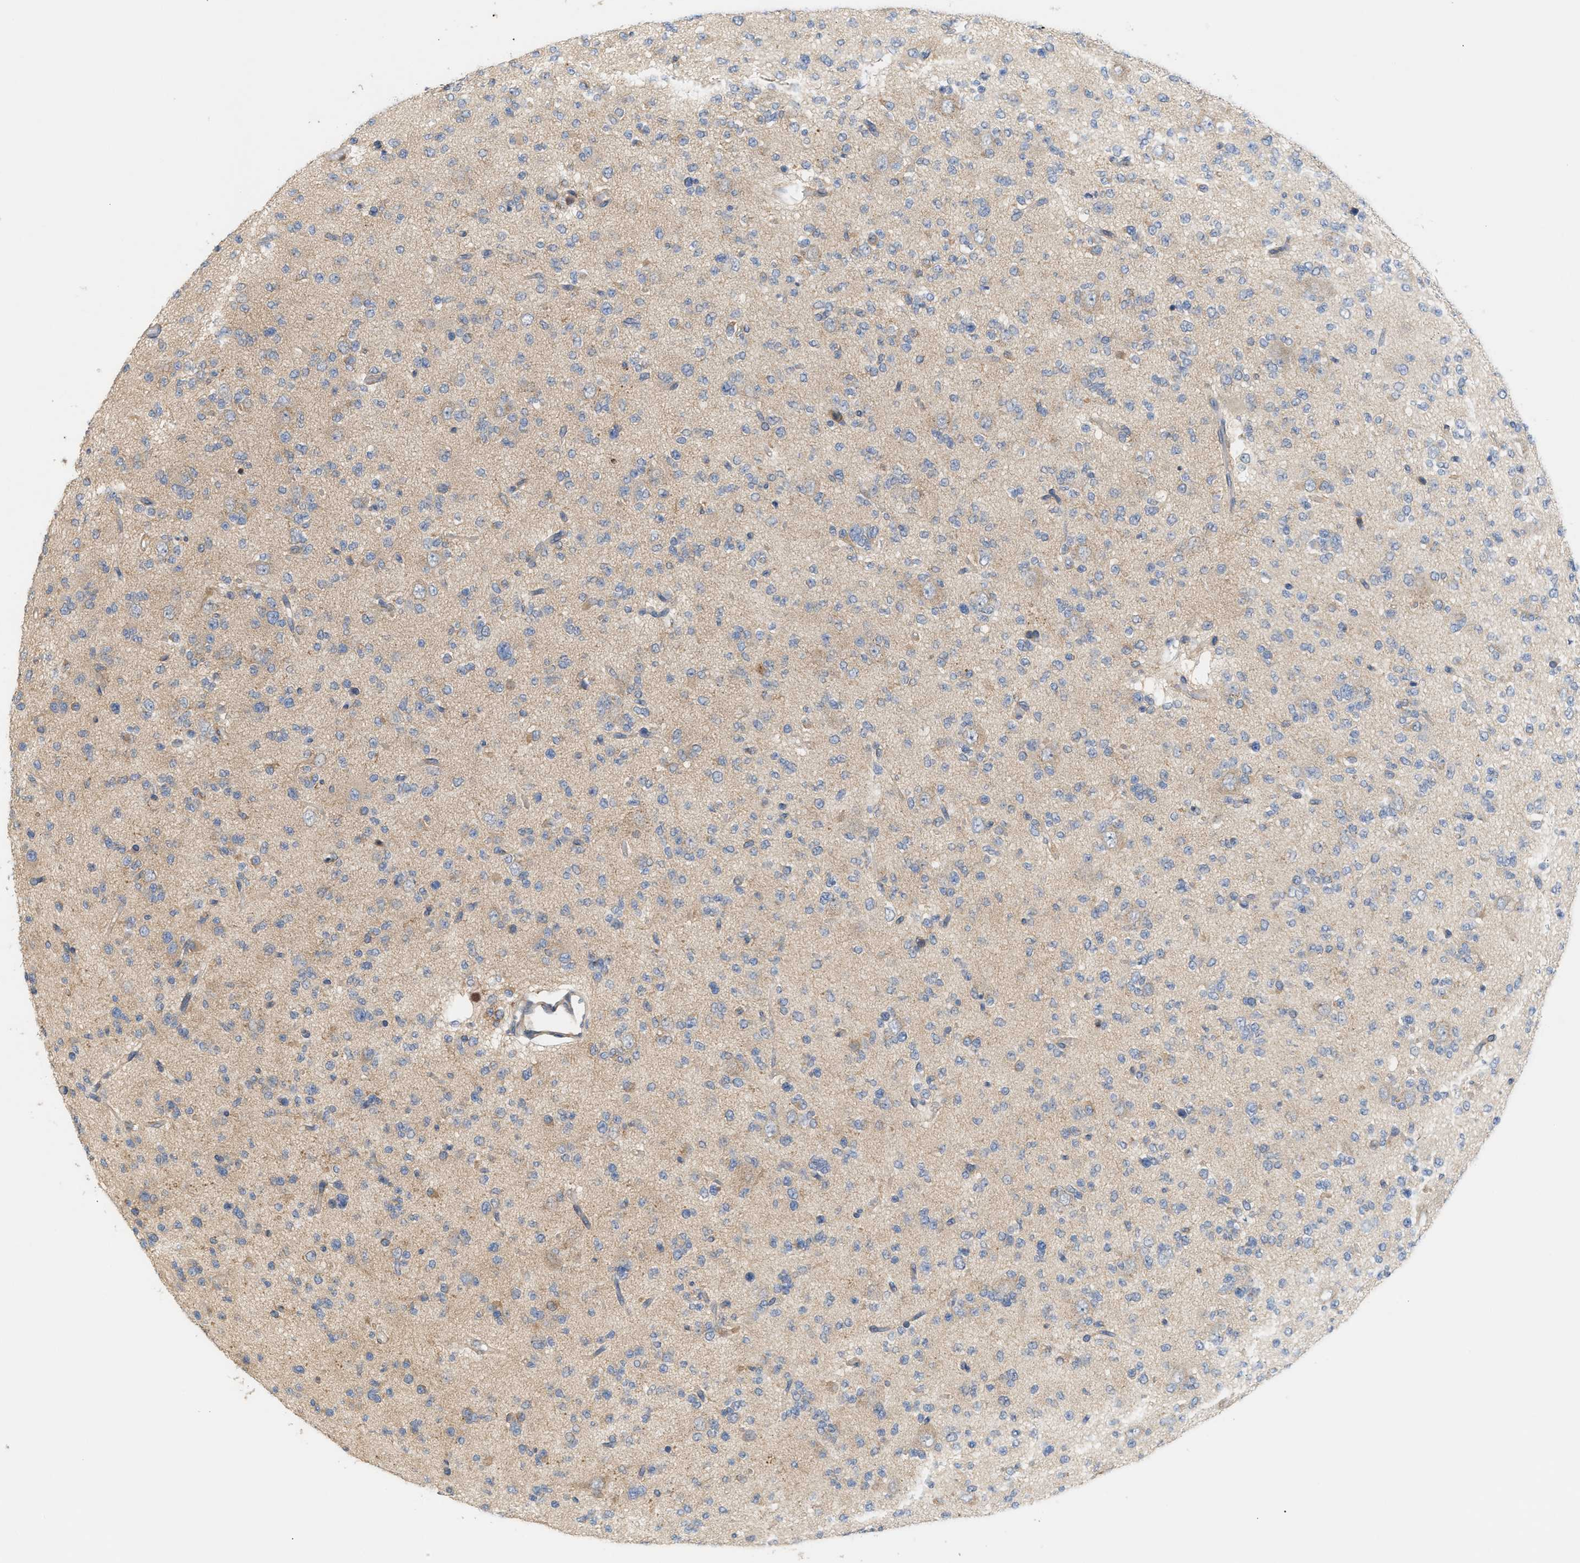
{"staining": {"intensity": "weak", "quantity": "<25%", "location": "cytoplasmic/membranous"}, "tissue": "glioma", "cell_type": "Tumor cells", "image_type": "cancer", "snomed": [{"axis": "morphology", "description": "Glioma, malignant, Low grade"}, {"axis": "topography", "description": "Brain"}], "caption": "This is an immunohistochemistry (IHC) photomicrograph of malignant glioma (low-grade). There is no expression in tumor cells.", "gene": "DBNL", "patient": {"sex": "male", "age": 38}}